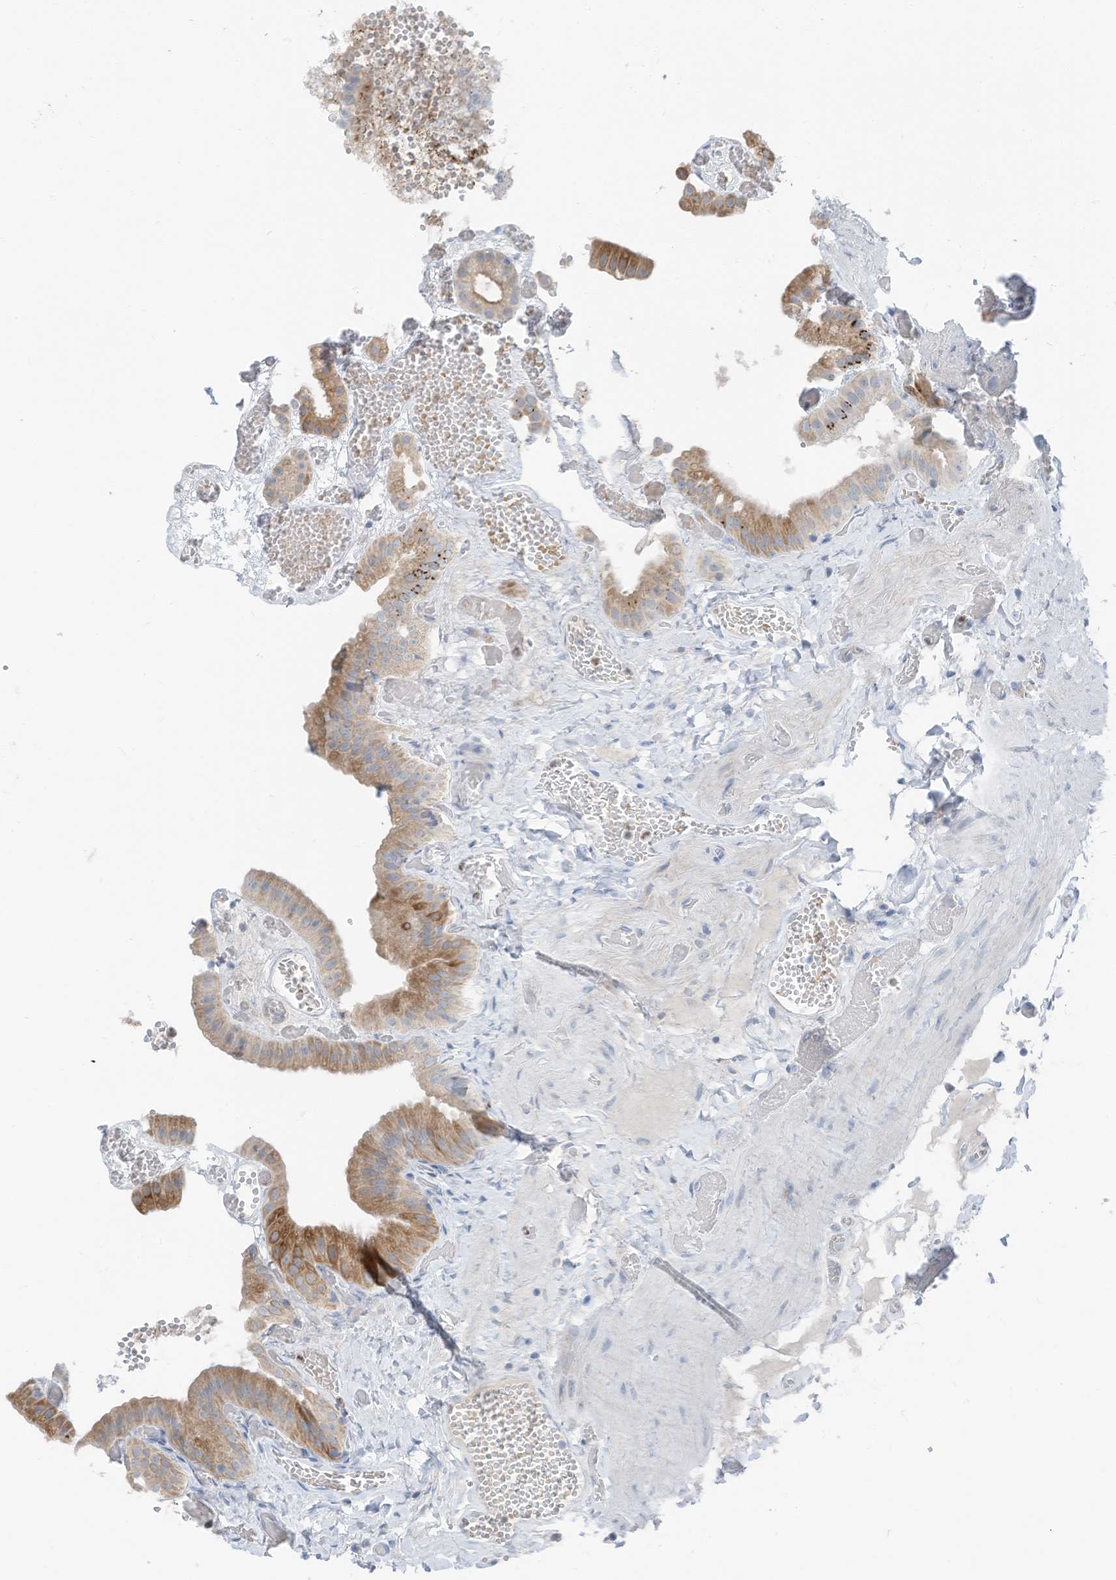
{"staining": {"intensity": "moderate", "quantity": "25%-75%", "location": "cytoplasmic/membranous"}, "tissue": "gallbladder", "cell_type": "Glandular cells", "image_type": "normal", "snomed": [{"axis": "morphology", "description": "Normal tissue, NOS"}, {"axis": "topography", "description": "Gallbladder"}], "caption": "Protein staining by immunohistochemistry (IHC) exhibits moderate cytoplasmic/membranous staining in approximately 25%-75% of glandular cells in benign gallbladder.", "gene": "CHMP2B", "patient": {"sex": "female", "age": 64}}